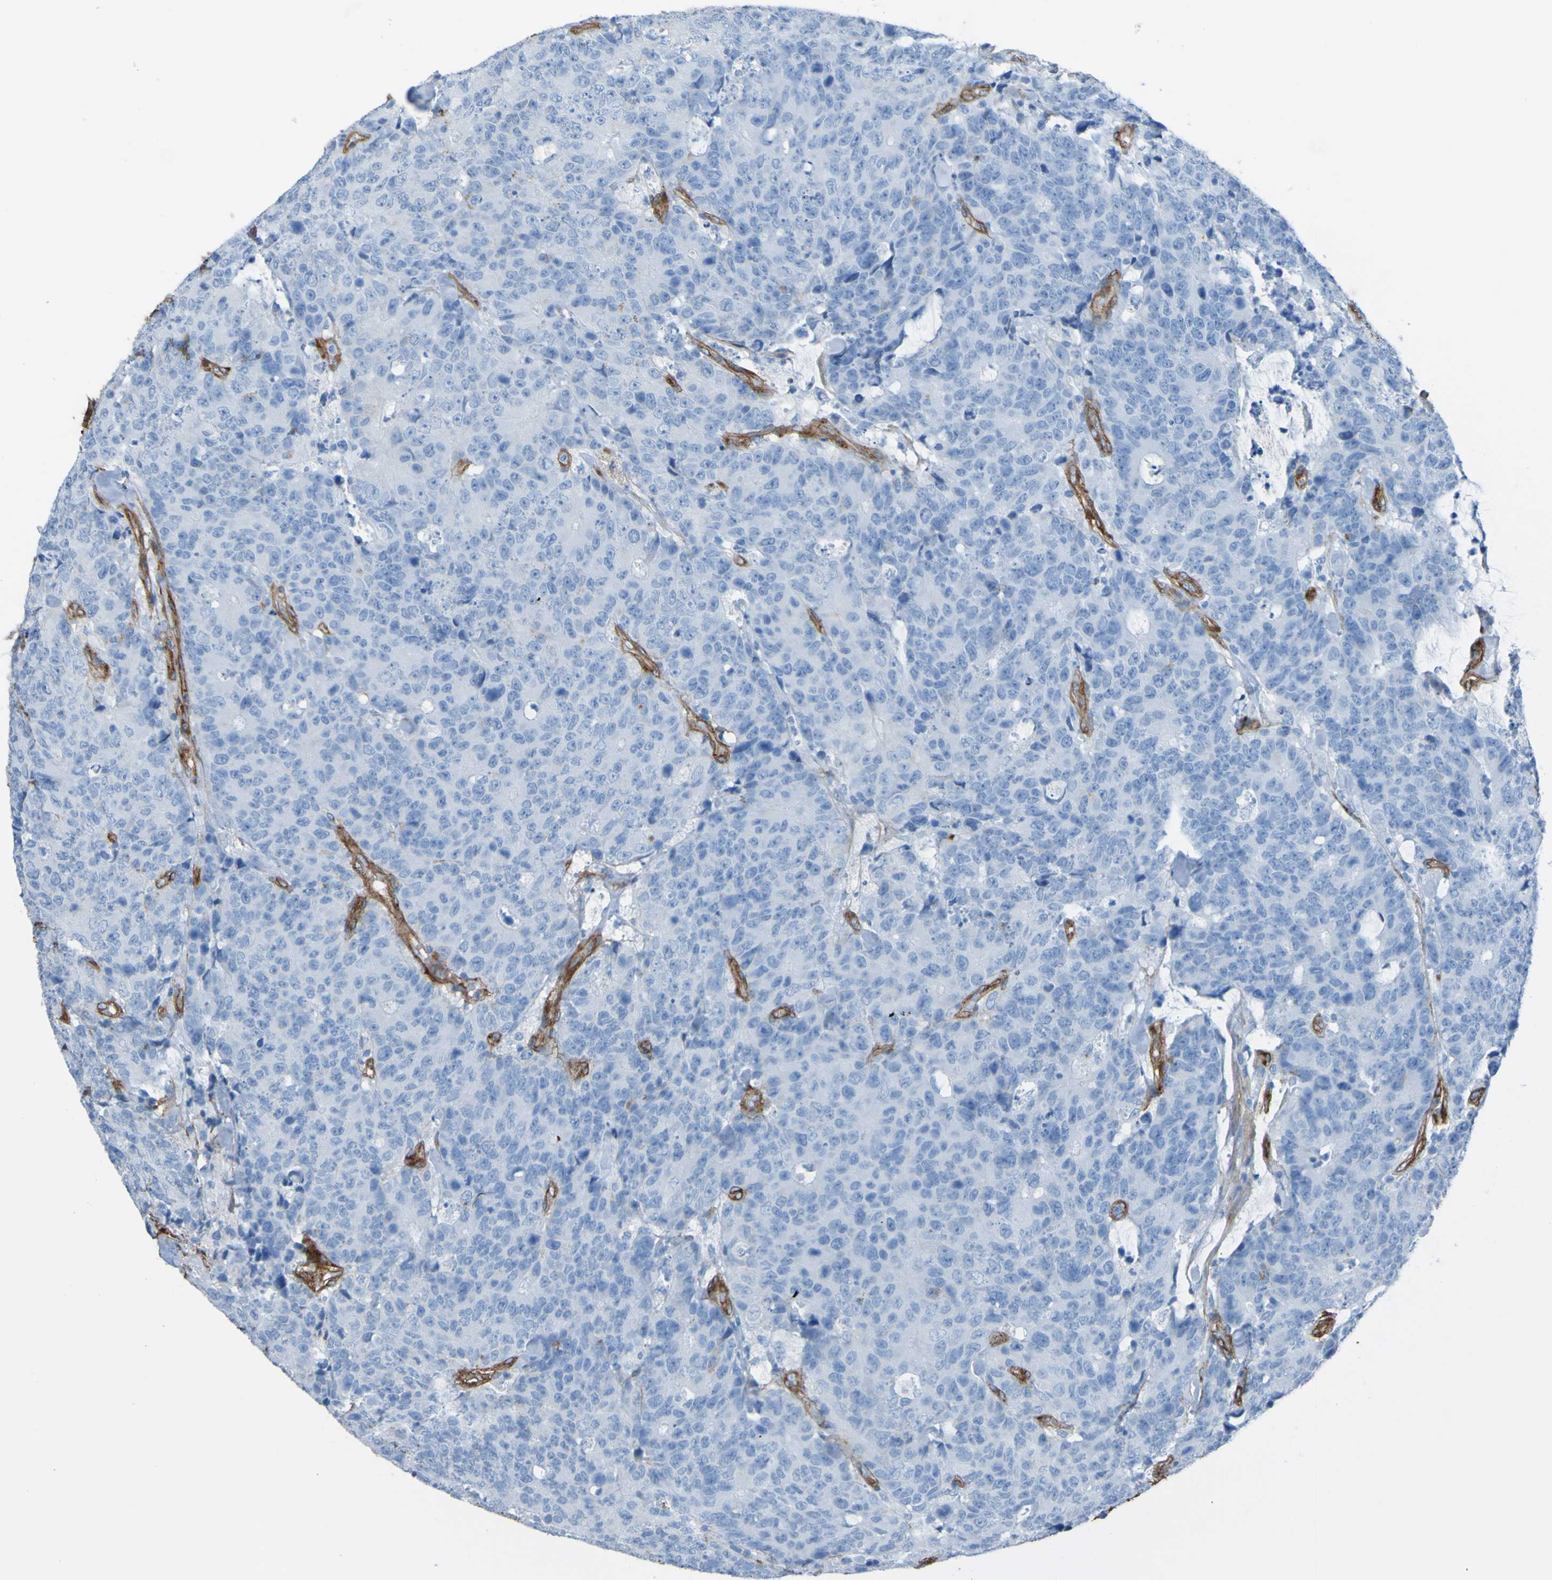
{"staining": {"intensity": "negative", "quantity": "none", "location": "none"}, "tissue": "colorectal cancer", "cell_type": "Tumor cells", "image_type": "cancer", "snomed": [{"axis": "morphology", "description": "Adenocarcinoma, NOS"}, {"axis": "topography", "description": "Colon"}], "caption": "High magnification brightfield microscopy of colorectal cancer (adenocarcinoma) stained with DAB (brown) and counterstained with hematoxylin (blue): tumor cells show no significant expression.", "gene": "COL4A2", "patient": {"sex": "female", "age": 86}}